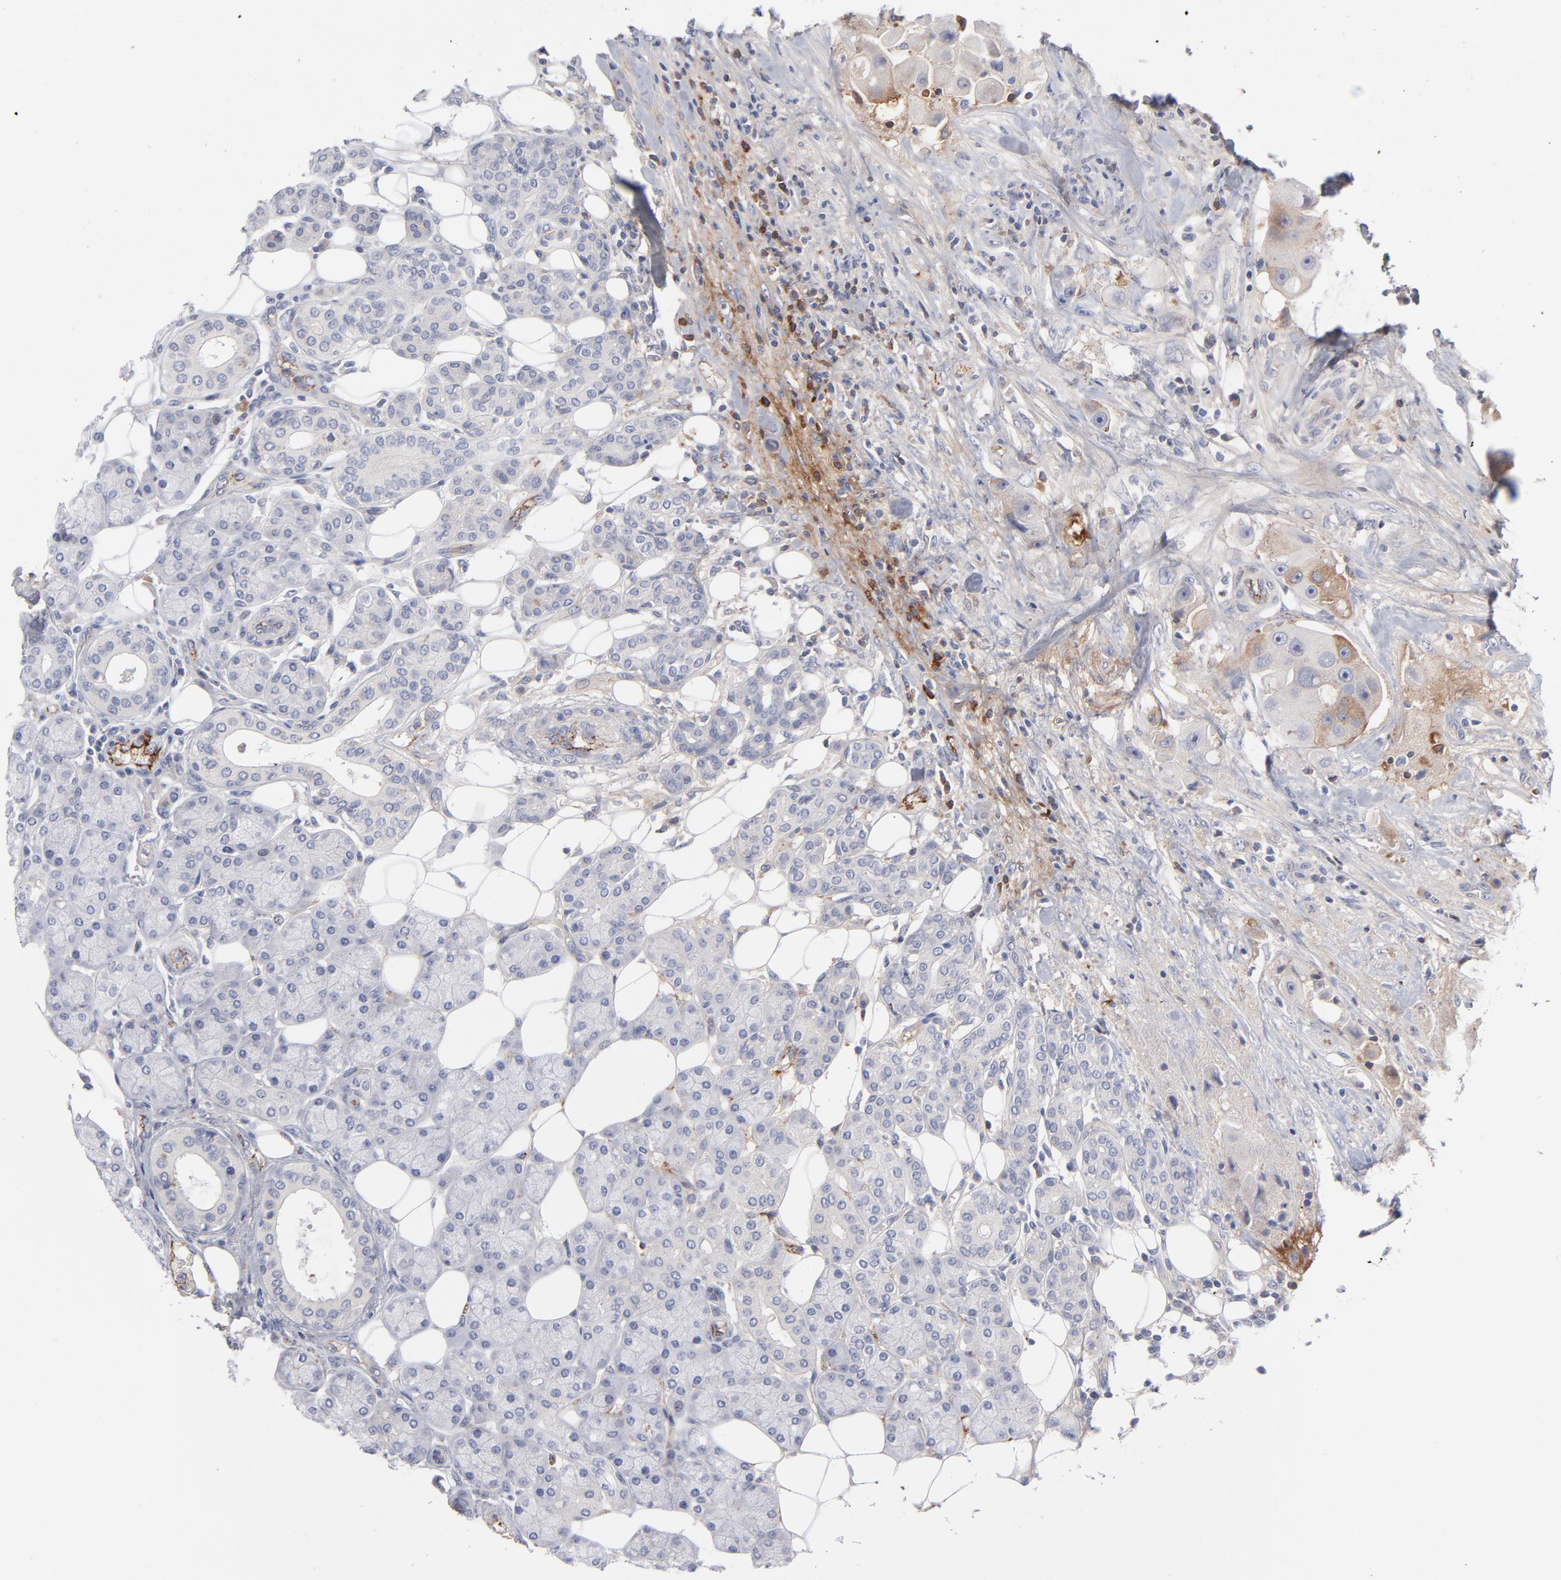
{"staining": {"intensity": "weak", "quantity": "<25%", "location": "cytoplasmic/membranous"}, "tissue": "head and neck cancer", "cell_type": "Tumor cells", "image_type": "cancer", "snomed": [{"axis": "morphology", "description": "Normal tissue, NOS"}, {"axis": "morphology", "description": "Adenocarcinoma, NOS"}, {"axis": "topography", "description": "Salivary gland"}, {"axis": "topography", "description": "Head-Neck"}], "caption": "DAB (3,3'-diaminobenzidine) immunohistochemical staining of adenocarcinoma (head and neck) demonstrates no significant positivity in tumor cells.", "gene": "CCR3", "patient": {"sex": "male", "age": 80}}